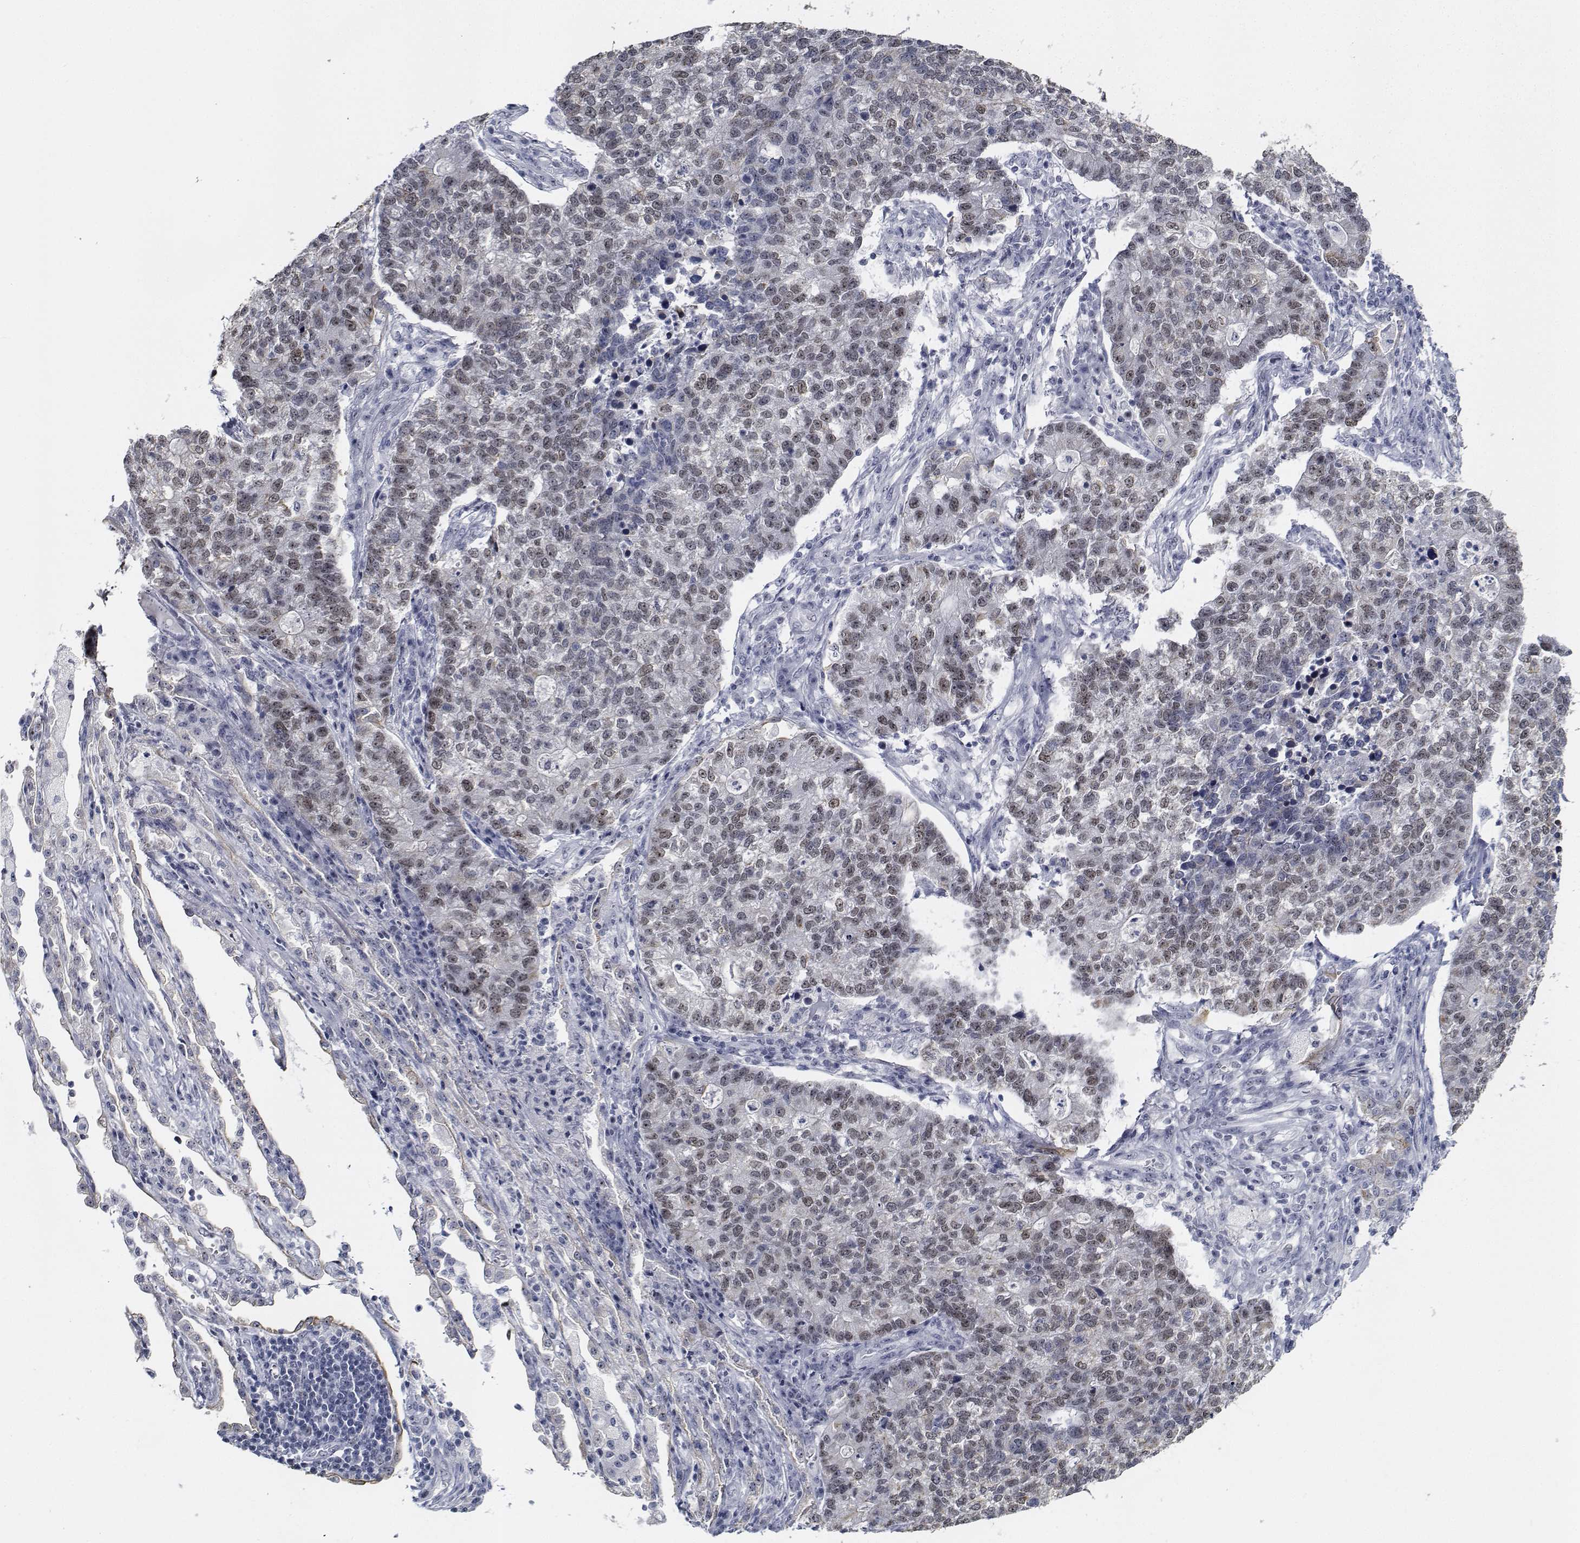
{"staining": {"intensity": "weak", "quantity": "25%-75%", "location": "nuclear"}, "tissue": "lung cancer", "cell_type": "Tumor cells", "image_type": "cancer", "snomed": [{"axis": "morphology", "description": "Adenocarcinoma, NOS"}, {"axis": "topography", "description": "Lung"}], "caption": "A low amount of weak nuclear positivity is present in about 25%-75% of tumor cells in lung cancer (adenocarcinoma) tissue. Using DAB (3,3'-diaminobenzidine) (brown) and hematoxylin (blue) stains, captured at high magnification using brightfield microscopy.", "gene": "NVL", "patient": {"sex": "male", "age": 57}}